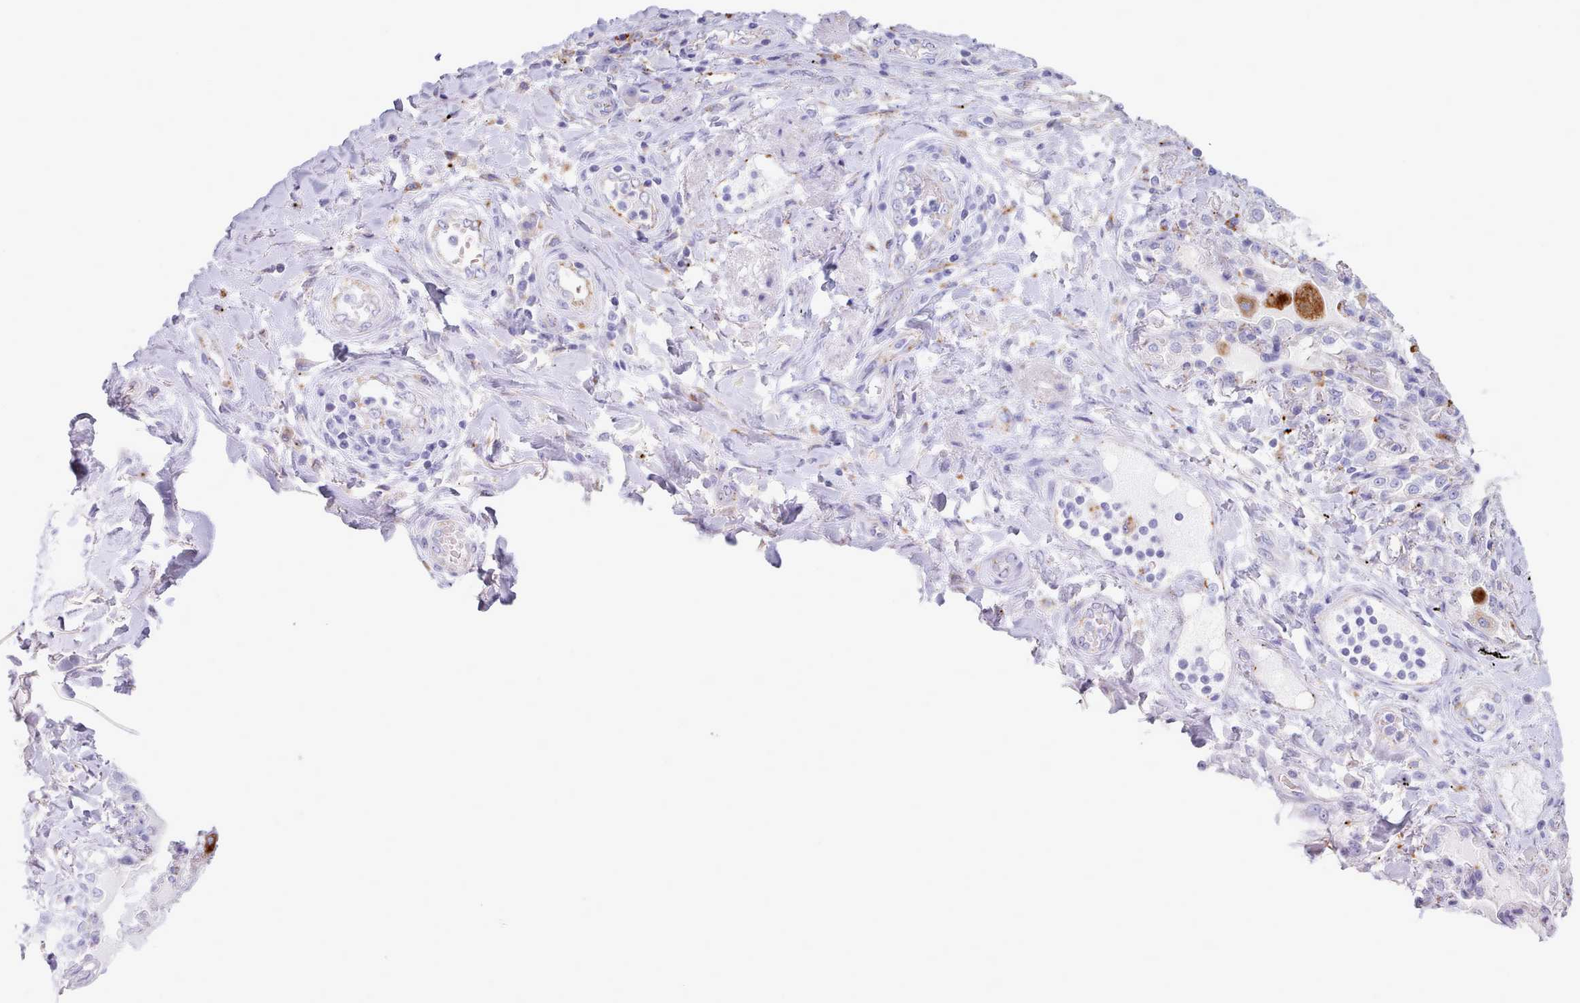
{"staining": {"intensity": "negative", "quantity": "none", "location": "none"}, "tissue": "lung cancer", "cell_type": "Tumor cells", "image_type": "cancer", "snomed": [{"axis": "morphology", "description": "Squamous cell carcinoma, NOS"}, {"axis": "topography", "description": "Lung"}], "caption": "Photomicrograph shows no significant protein expression in tumor cells of lung squamous cell carcinoma.", "gene": "GAA", "patient": {"sex": "female", "age": 70}}